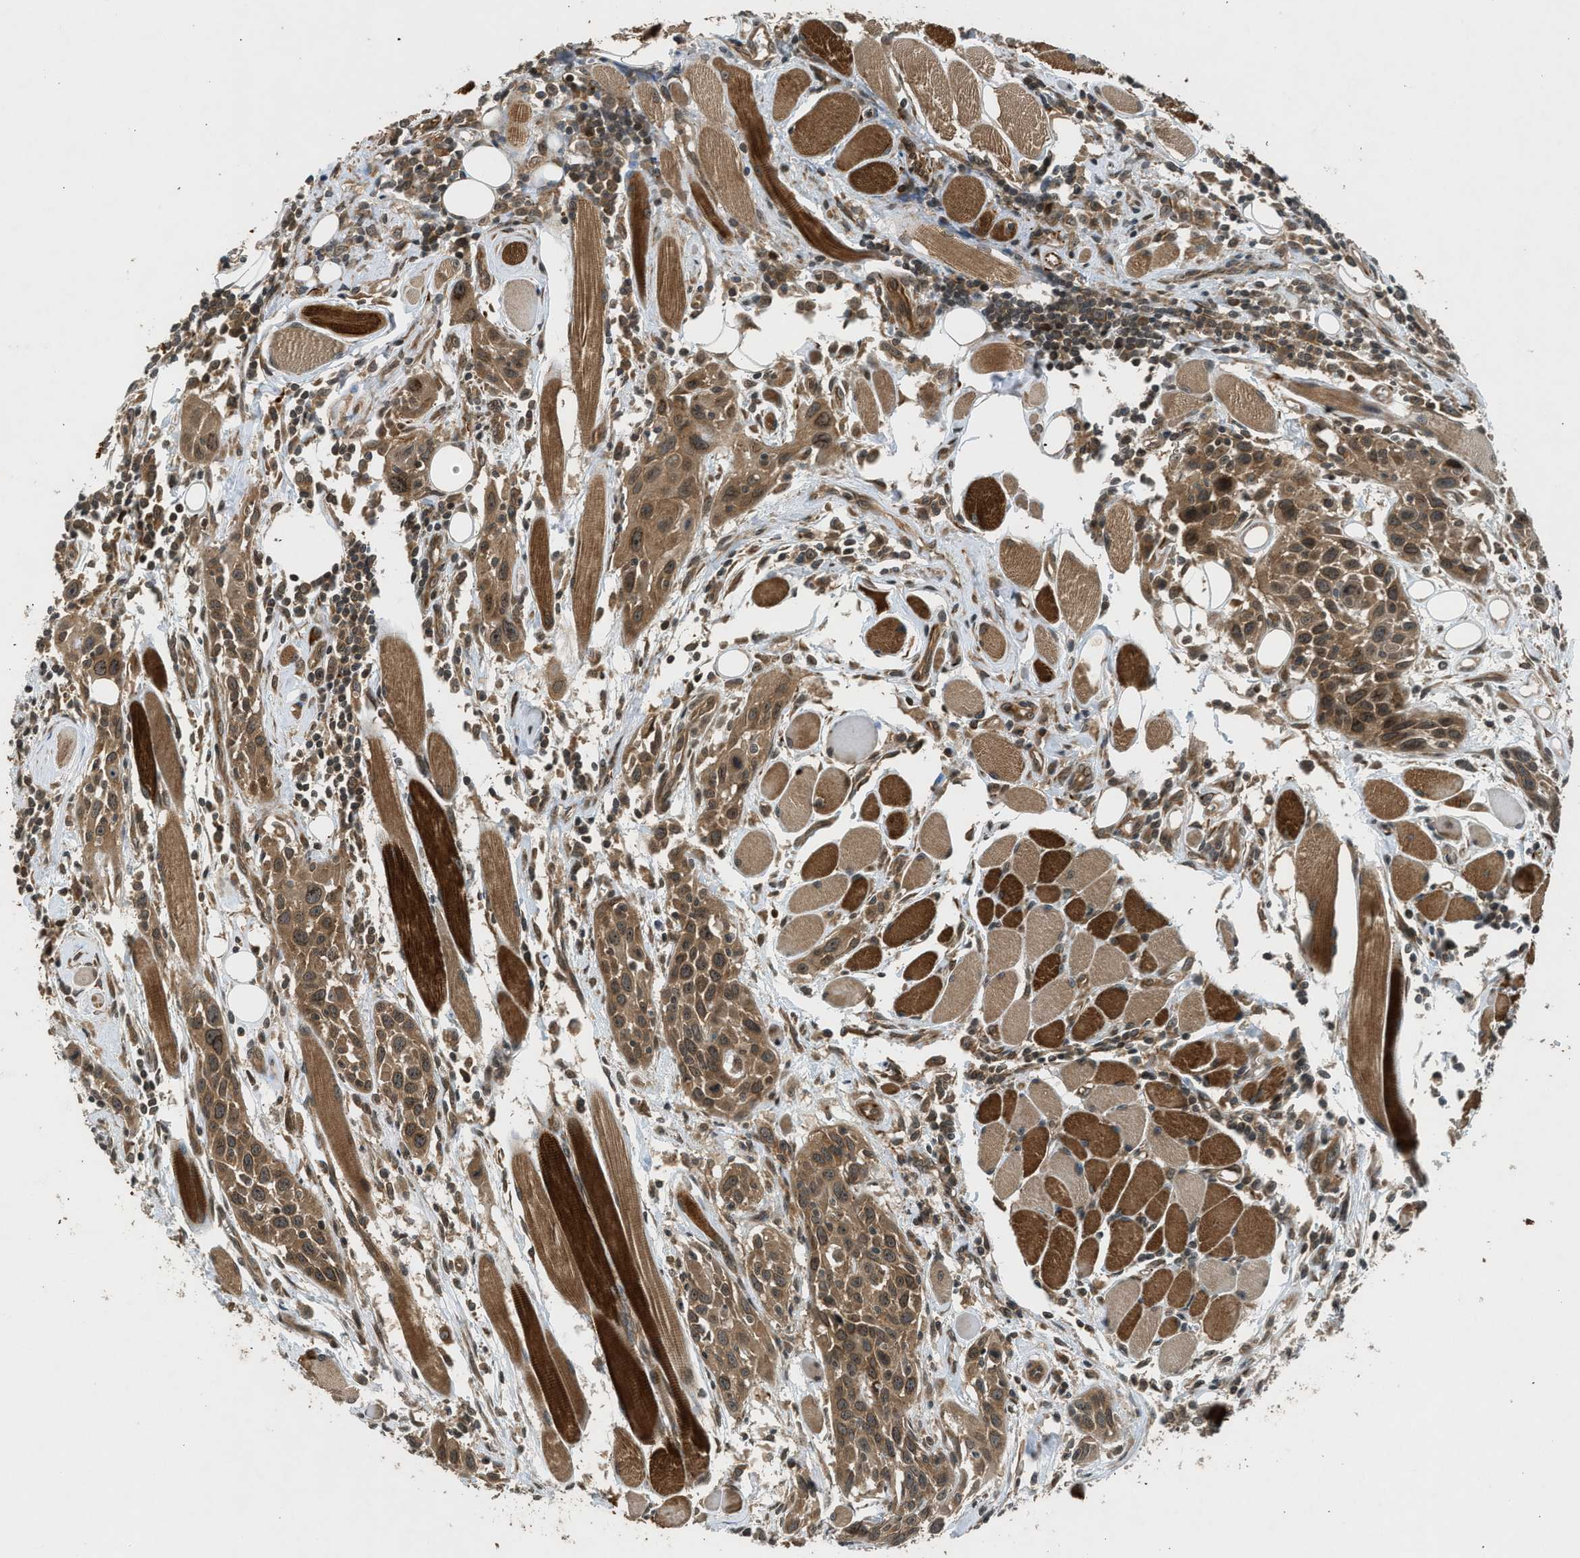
{"staining": {"intensity": "moderate", "quantity": ">75%", "location": "cytoplasmic/membranous"}, "tissue": "head and neck cancer", "cell_type": "Tumor cells", "image_type": "cancer", "snomed": [{"axis": "morphology", "description": "Squamous cell carcinoma, NOS"}, {"axis": "topography", "description": "Oral tissue"}, {"axis": "topography", "description": "Head-Neck"}], "caption": "IHC of head and neck cancer (squamous cell carcinoma) exhibits medium levels of moderate cytoplasmic/membranous staining in approximately >75% of tumor cells.", "gene": "TXNL1", "patient": {"sex": "female", "age": 50}}